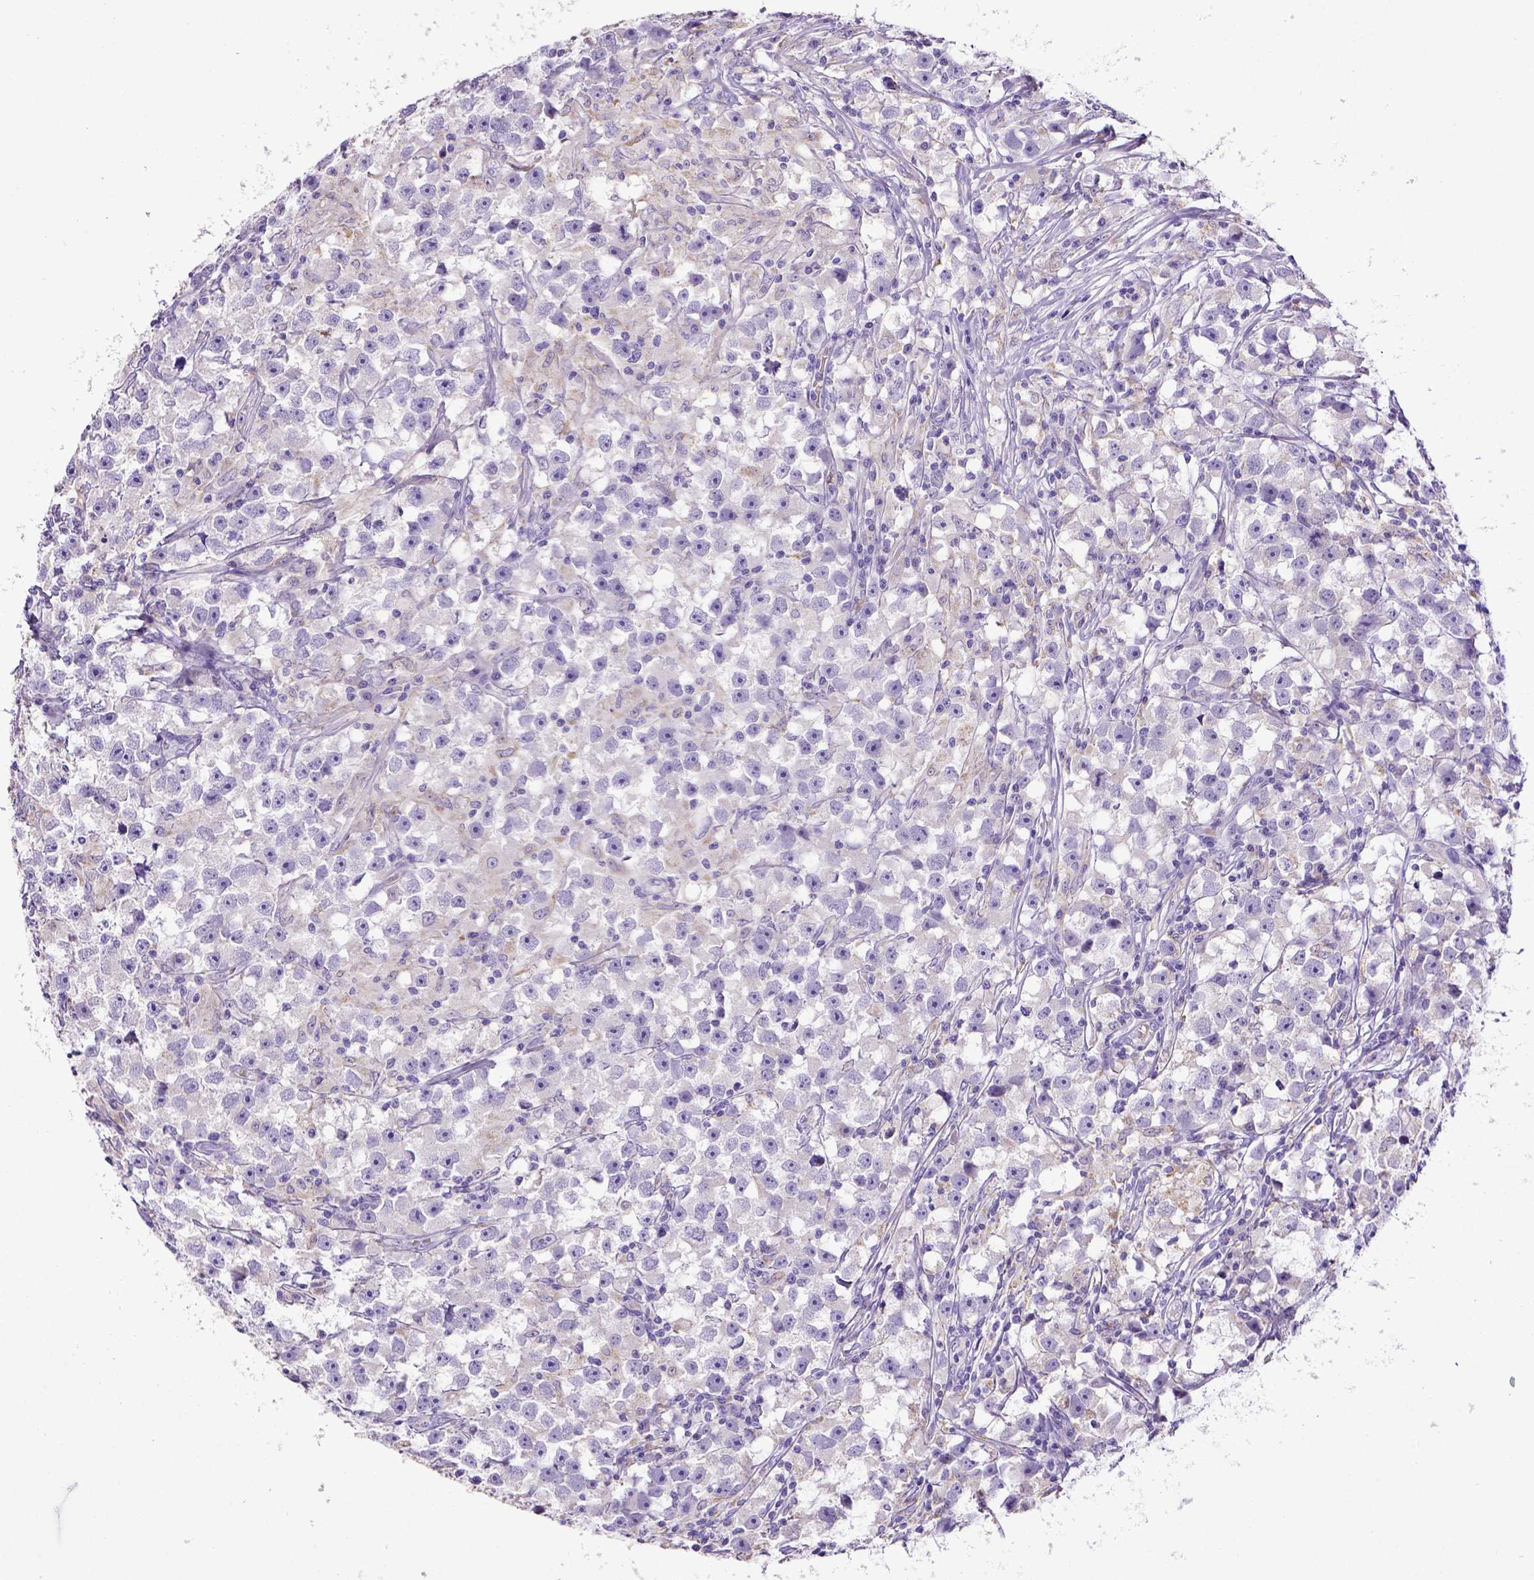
{"staining": {"intensity": "negative", "quantity": "none", "location": "none"}, "tissue": "testis cancer", "cell_type": "Tumor cells", "image_type": "cancer", "snomed": [{"axis": "morphology", "description": "Seminoma, NOS"}, {"axis": "topography", "description": "Testis"}], "caption": "This is a histopathology image of IHC staining of seminoma (testis), which shows no expression in tumor cells.", "gene": "SPEF1", "patient": {"sex": "male", "age": 33}}